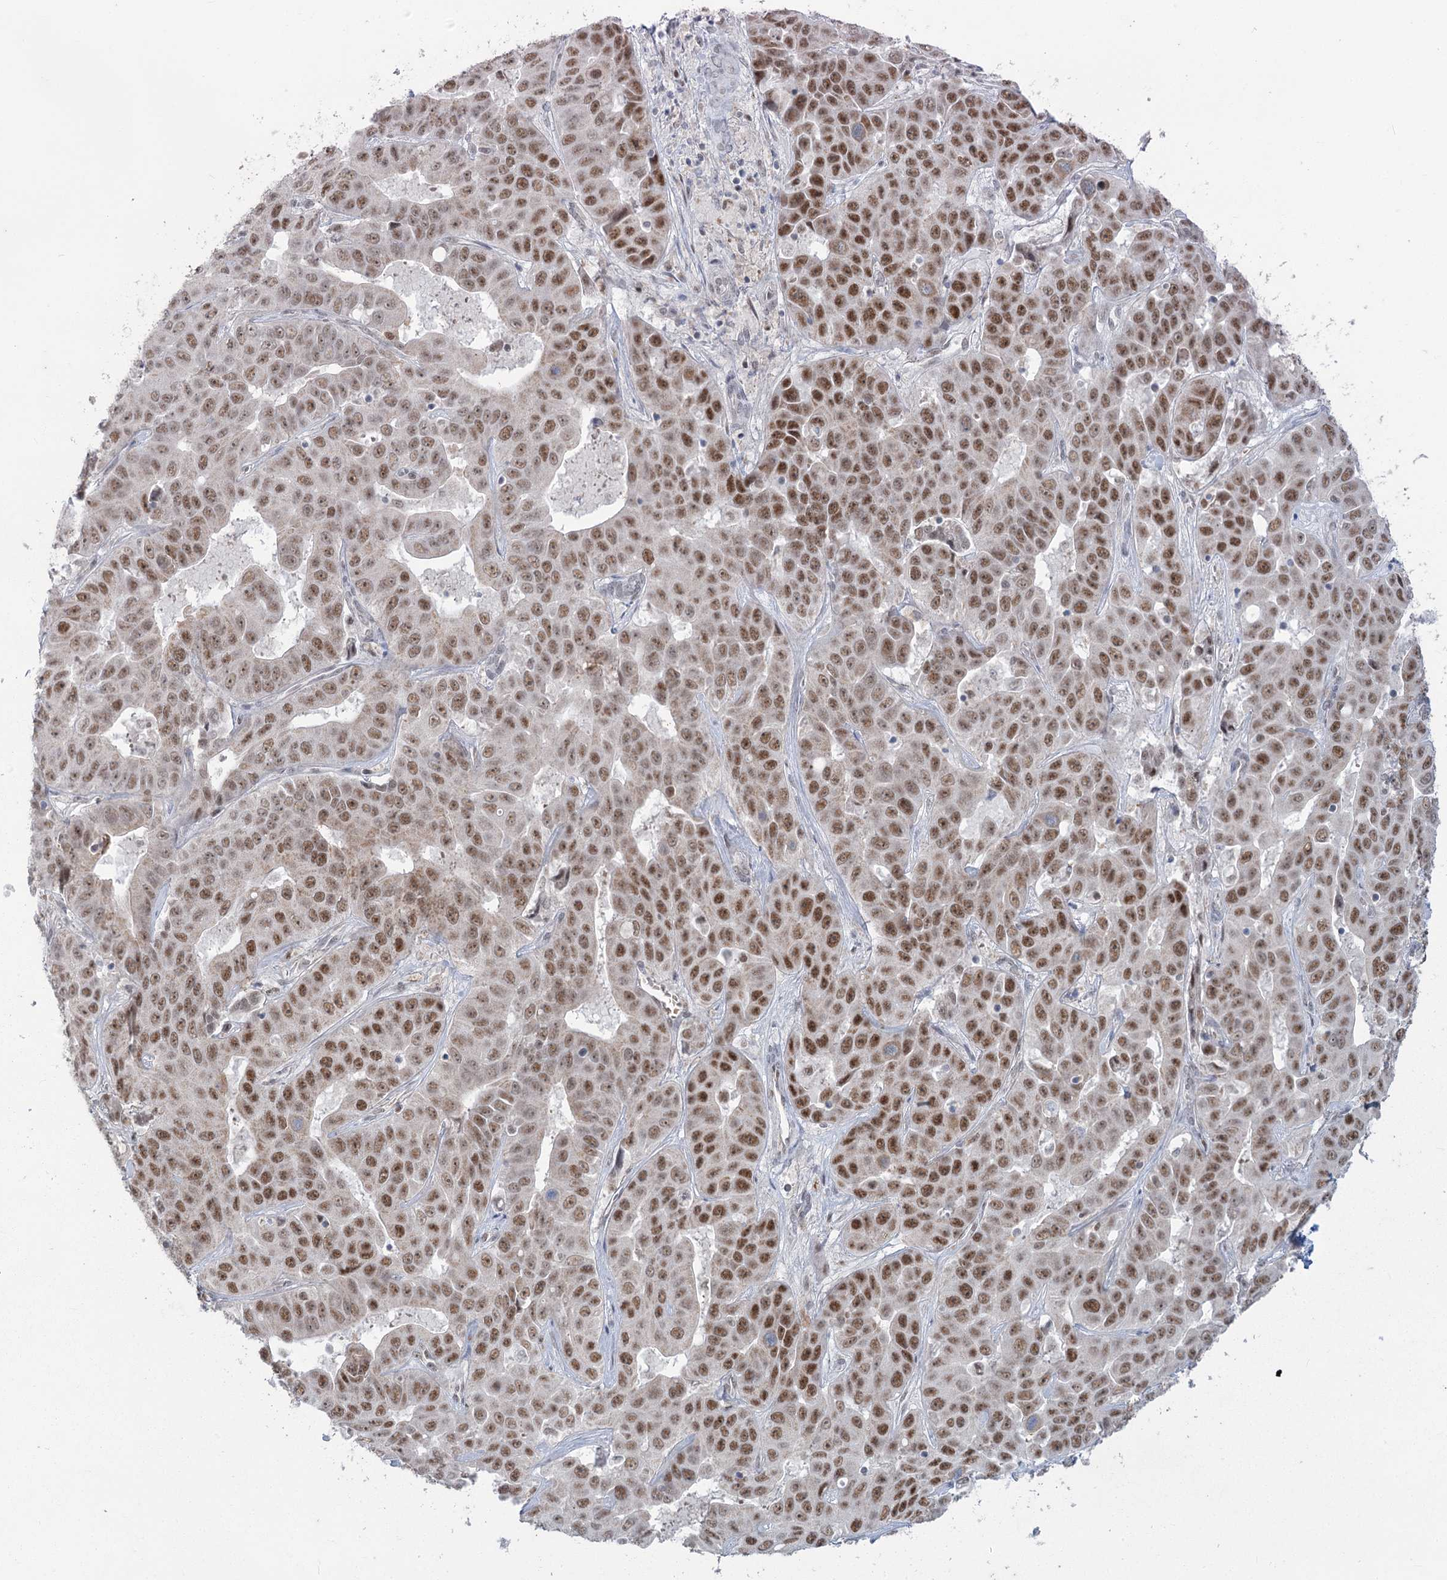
{"staining": {"intensity": "moderate", "quantity": ">75%", "location": "nuclear"}, "tissue": "liver cancer", "cell_type": "Tumor cells", "image_type": "cancer", "snomed": [{"axis": "morphology", "description": "Cholangiocarcinoma"}, {"axis": "topography", "description": "Liver"}], "caption": "Immunohistochemistry (IHC) of human cholangiocarcinoma (liver) shows medium levels of moderate nuclear positivity in approximately >75% of tumor cells. (DAB IHC with brightfield microscopy, high magnification).", "gene": "MTG1", "patient": {"sex": "female", "age": 52}}